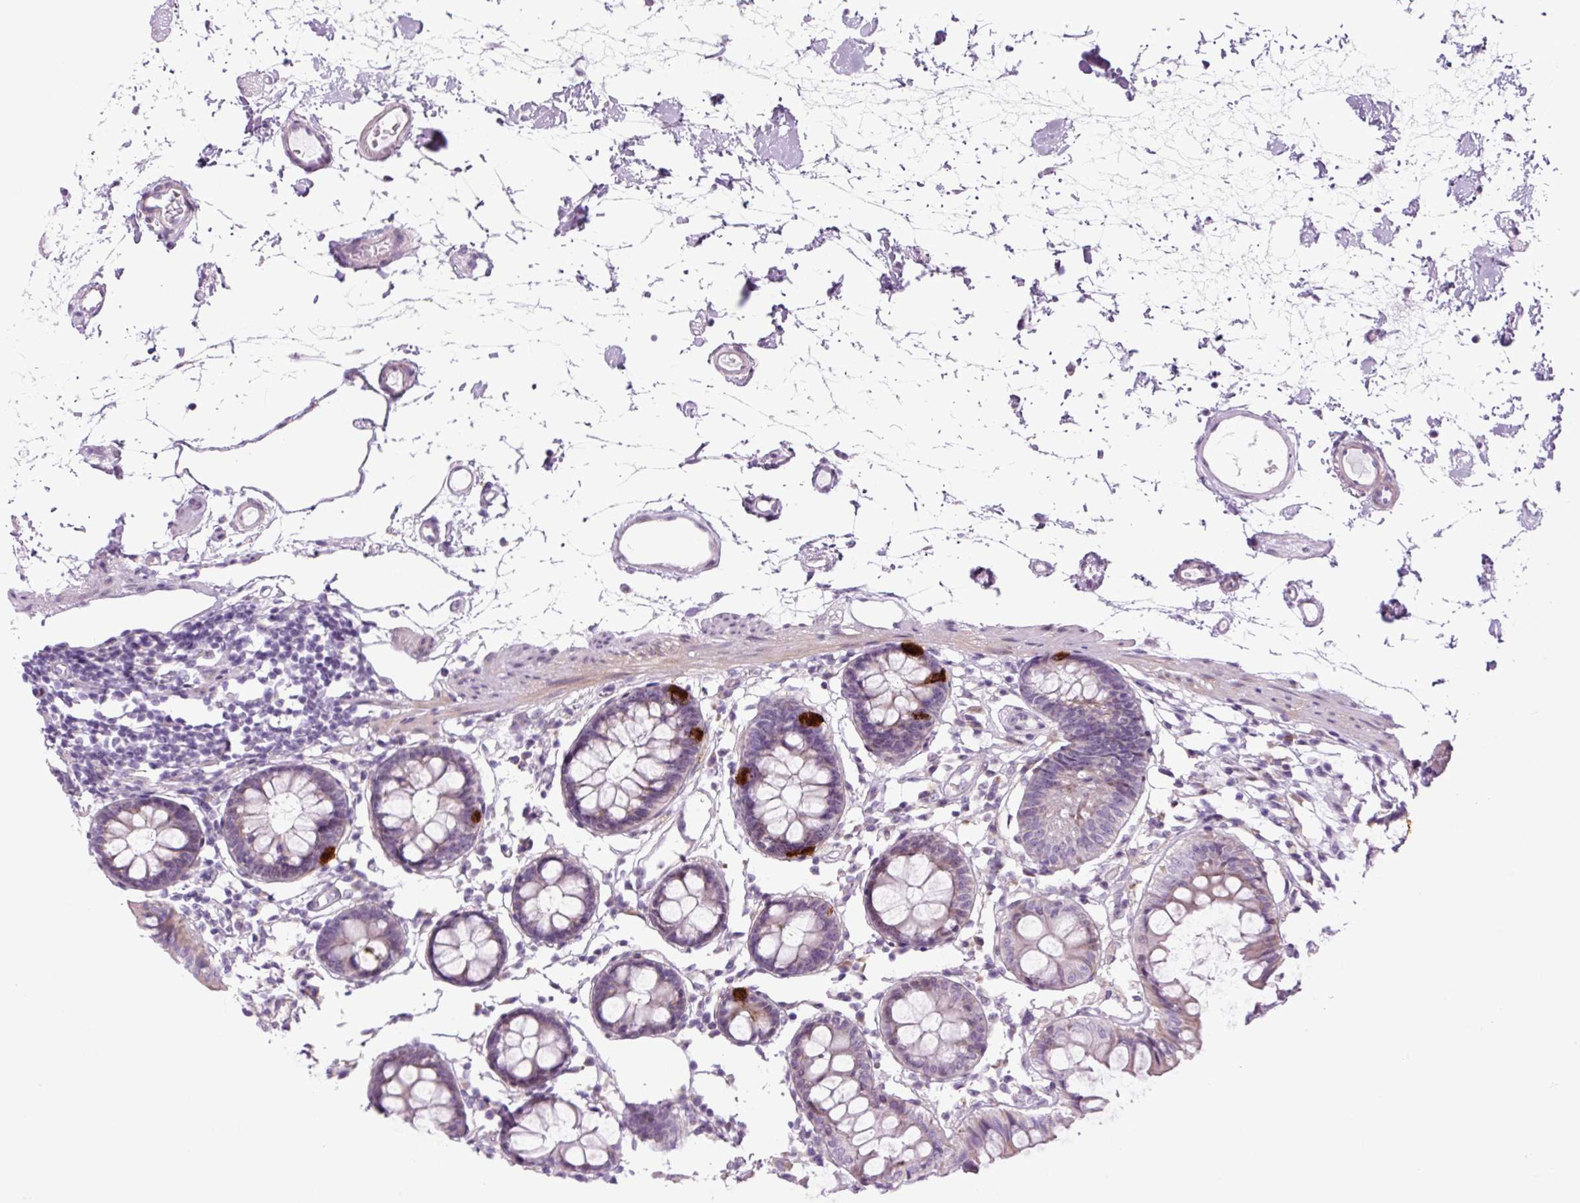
{"staining": {"intensity": "weak", "quantity": "<25%", "location": "cytoplasmic/membranous"}, "tissue": "colon", "cell_type": "Endothelial cells", "image_type": "normal", "snomed": [{"axis": "morphology", "description": "Normal tissue, NOS"}, {"axis": "topography", "description": "Colon"}], "caption": "Immunohistochemistry (IHC) of normal human colon reveals no positivity in endothelial cells.", "gene": "RRS1", "patient": {"sex": "female", "age": 84}}